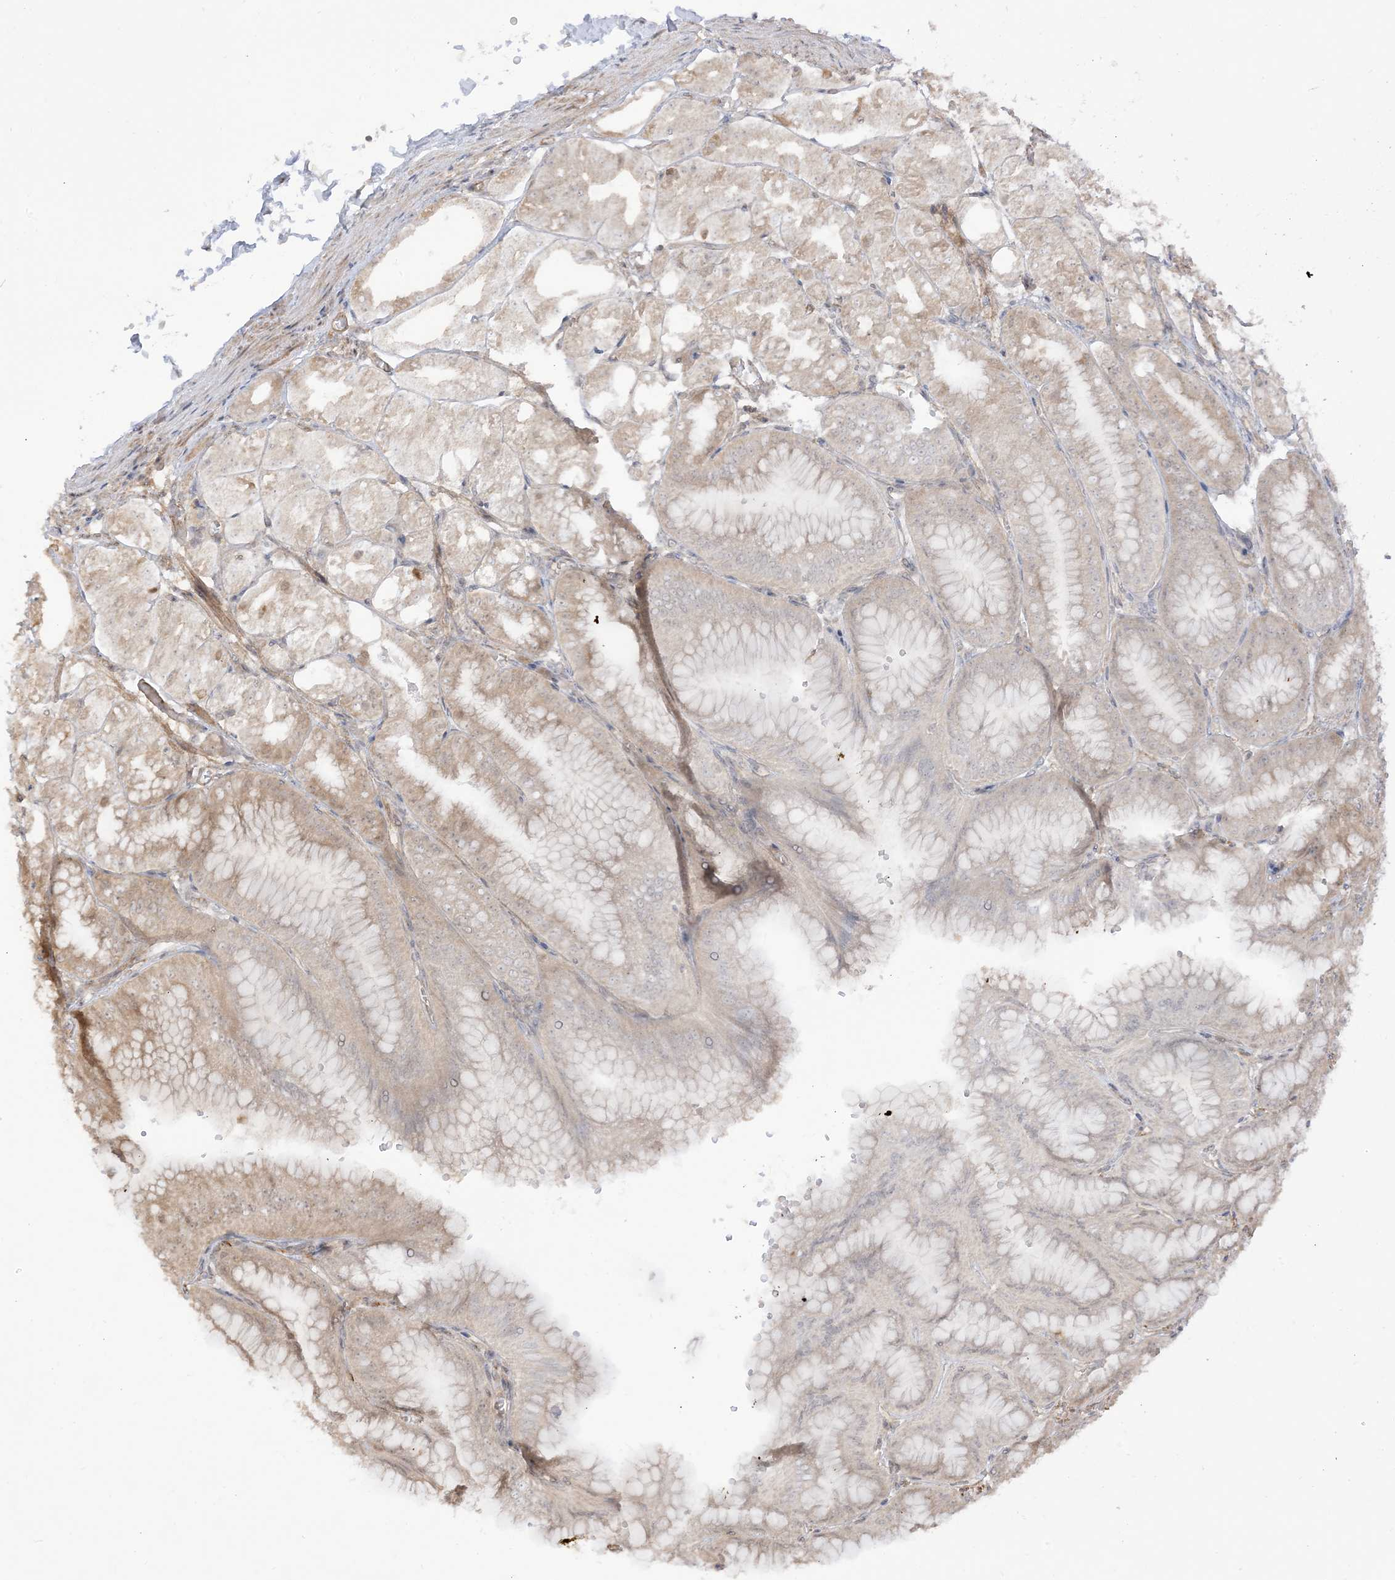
{"staining": {"intensity": "moderate", "quantity": "25%-75%", "location": "cytoplasmic/membranous"}, "tissue": "stomach", "cell_type": "Glandular cells", "image_type": "normal", "snomed": [{"axis": "morphology", "description": "Normal tissue, NOS"}, {"axis": "topography", "description": "Stomach, lower"}], "caption": "Immunohistochemical staining of benign human stomach displays 25%-75% levels of moderate cytoplasmic/membranous protein expression in about 25%-75% of glandular cells. The staining was performed using DAB, with brown indicating positive protein expression. Nuclei are stained blue with hematoxylin.", "gene": "TBCC", "patient": {"sex": "male", "age": 71}}